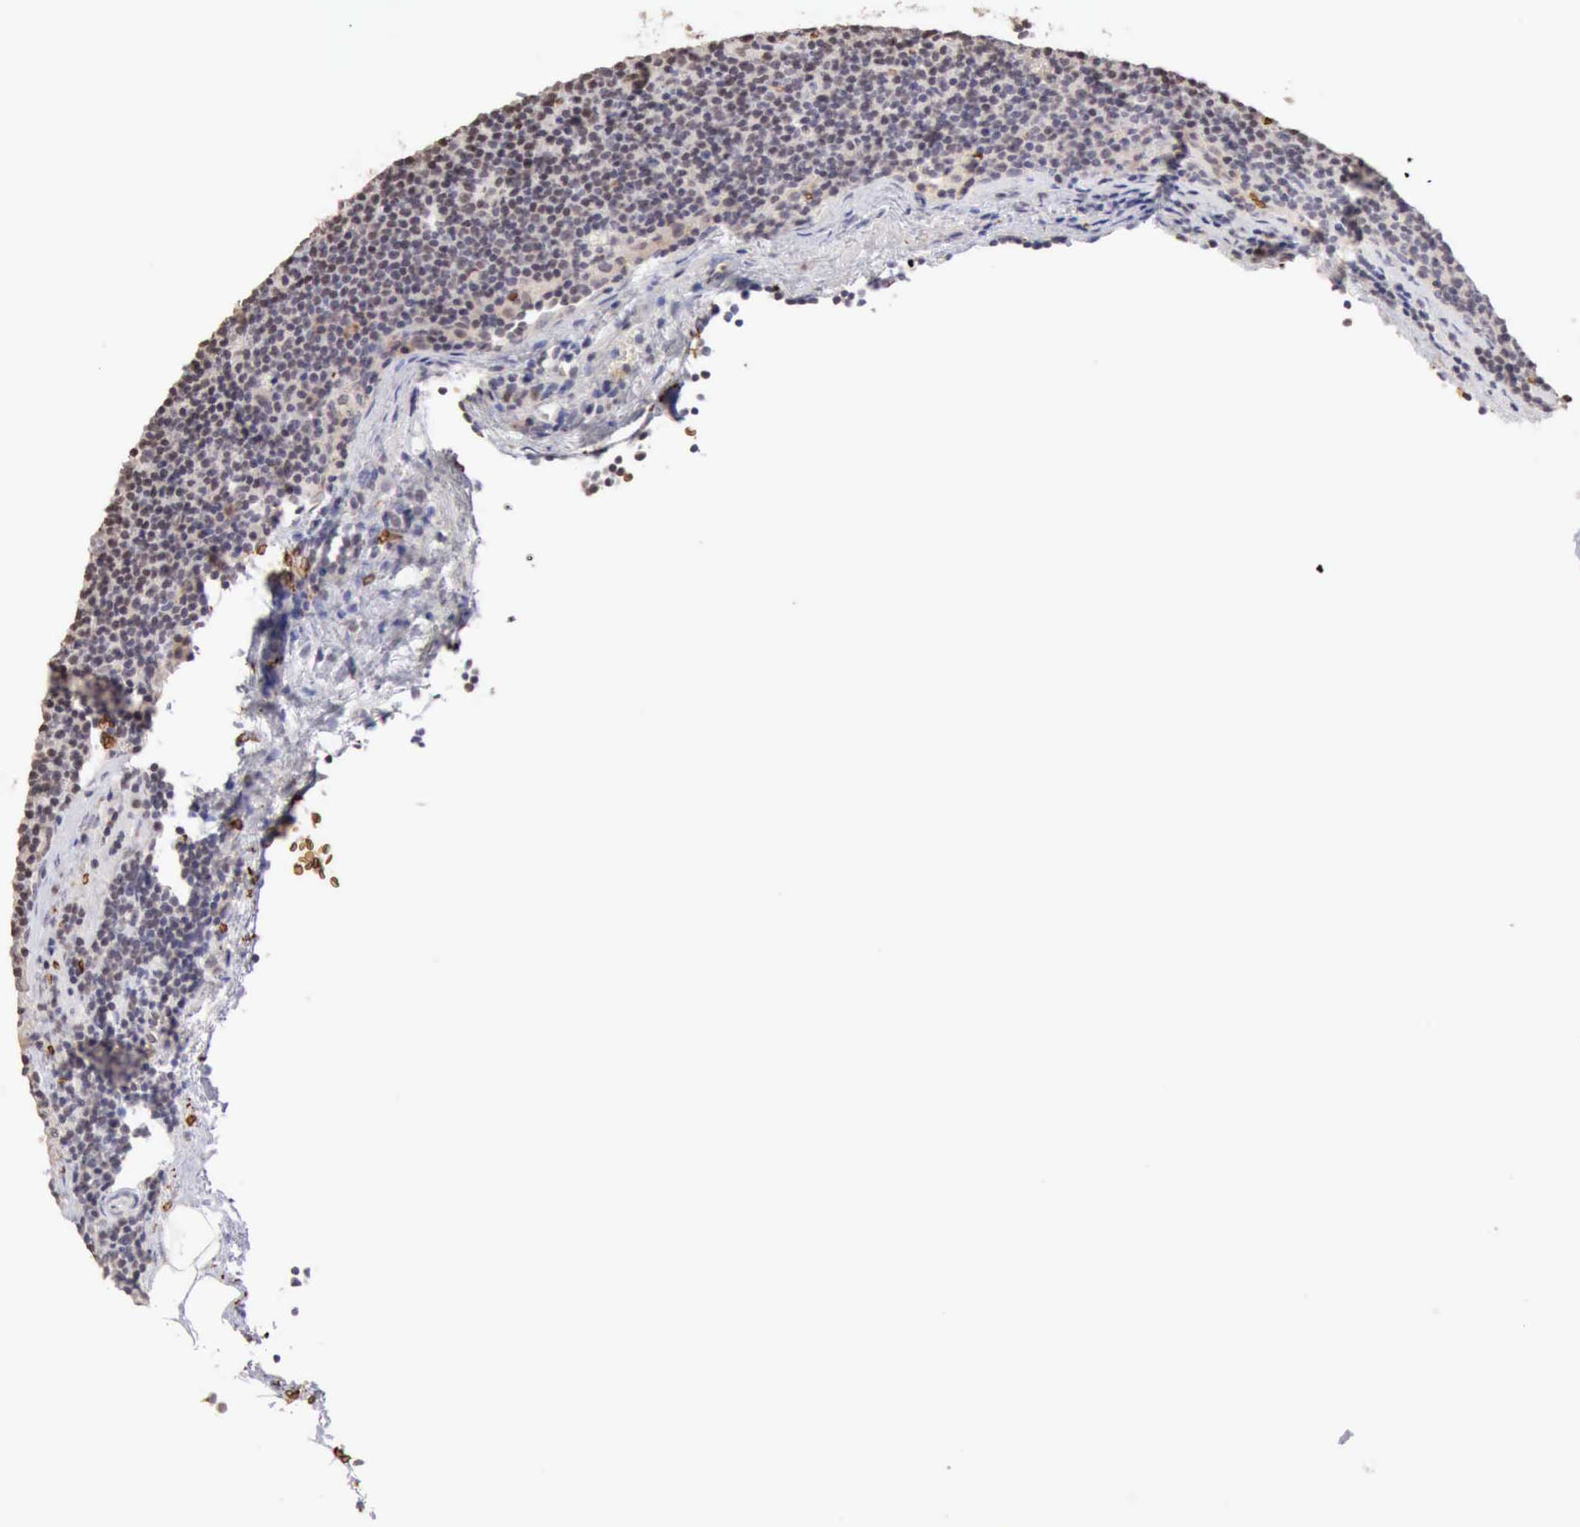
{"staining": {"intensity": "negative", "quantity": "none", "location": "none"}, "tissue": "lymphoma", "cell_type": "Tumor cells", "image_type": "cancer", "snomed": [{"axis": "morphology", "description": "Malignant lymphoma, non-Hodgkin's type, Low grade"}, {"axis": "topography", "description": "Lymph node"}], "caption": "IHC of human low-grade malignant lymphoma, non-Hodgkin's type demonstrates no staining in tumor cells.", "gene": "CFI", "patient": {"sex": "female", "age": 69}}